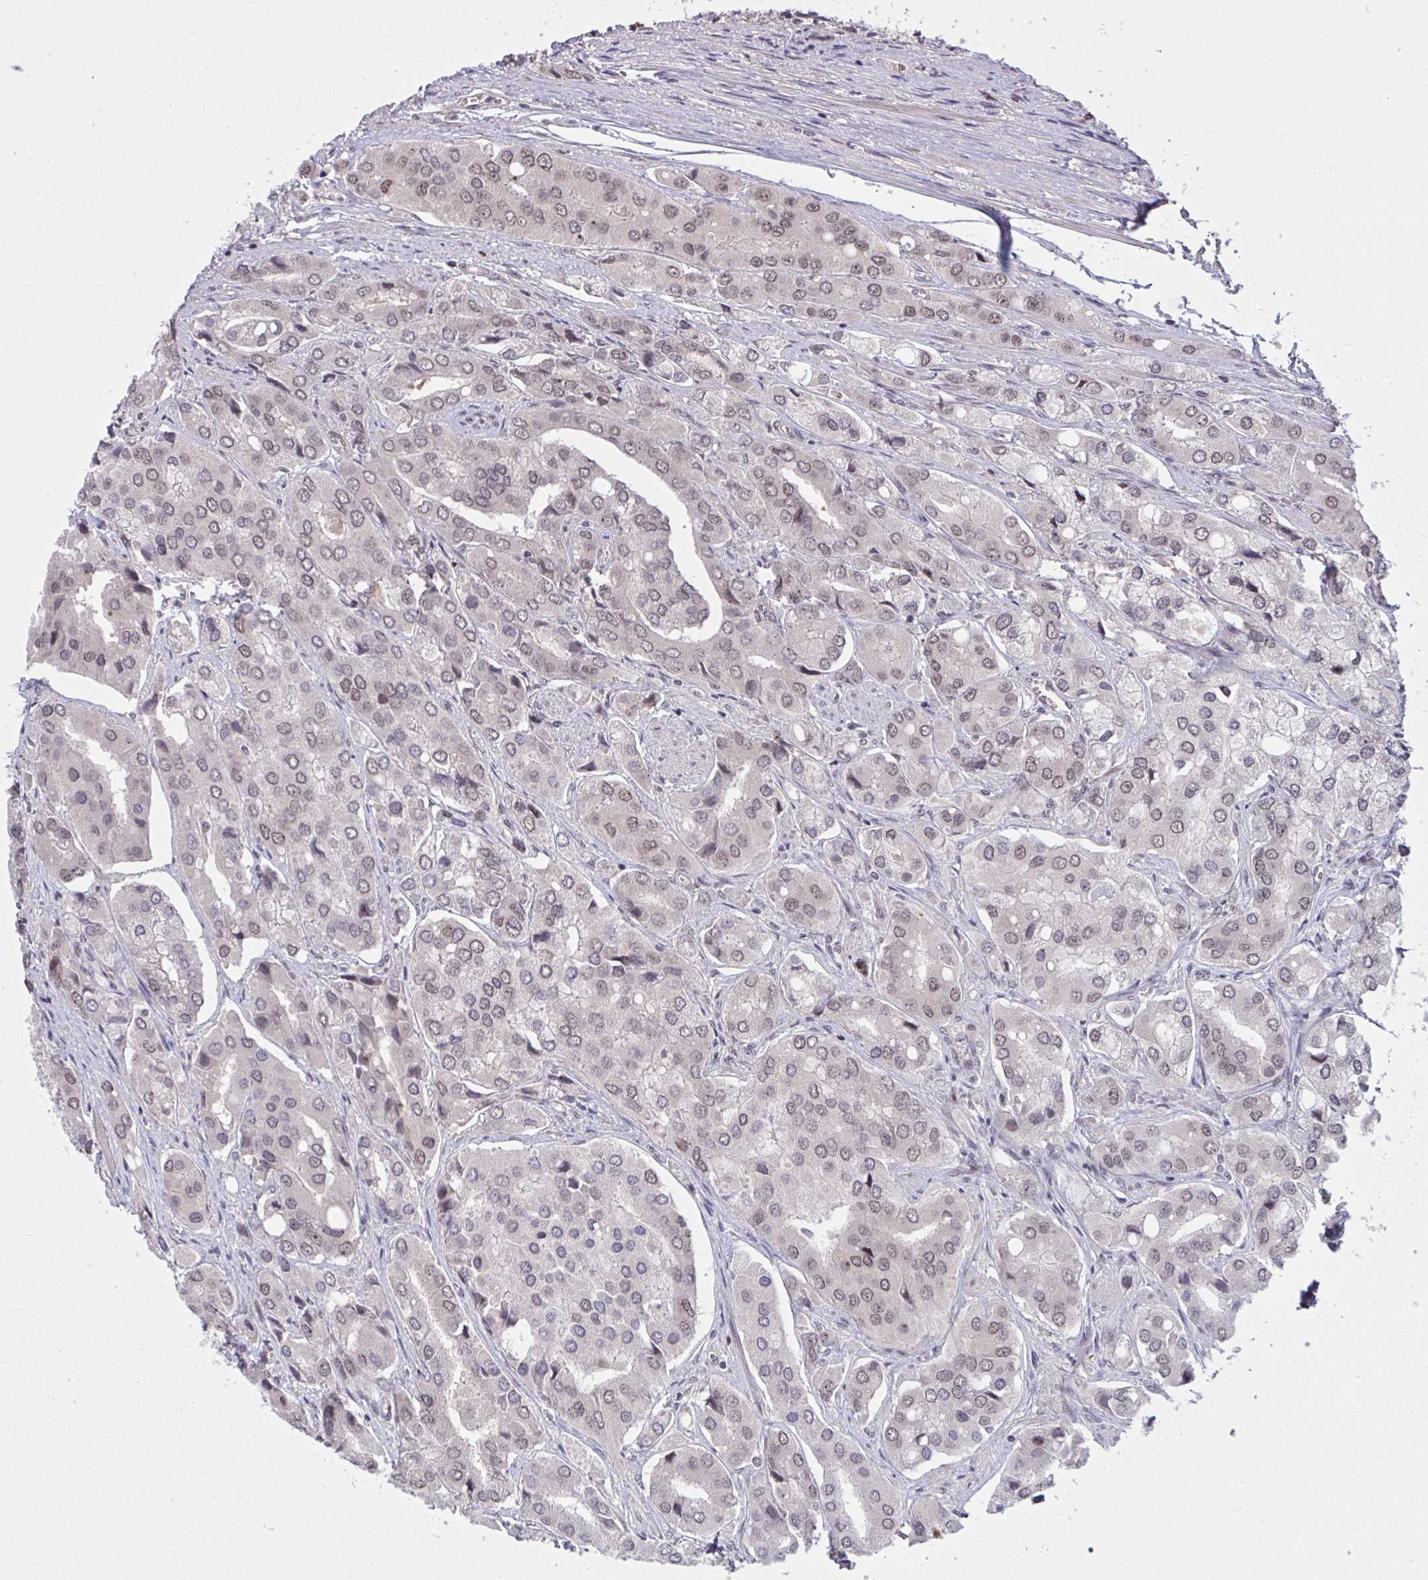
{"staining": {"intensity": "weak", "quantity": ">75%", "location": "nuclear"}, "tissue": "prostate cancer", "cell_type": "Tumor cells", "image_type": "cancer", "snomed": [{"axis": "morphology", "description": "Adenocarcinoma, Low grade"}, {"axis": "topography", "description": "Prostate"}], "caption": "A brown stain highlights weak nuclear expression of a protein in prostate cancer (adenocarcinoma (low-grade)) tumor cells.", "gene": "ZNF414", "patient": {"sex": "male", "age": 69}}